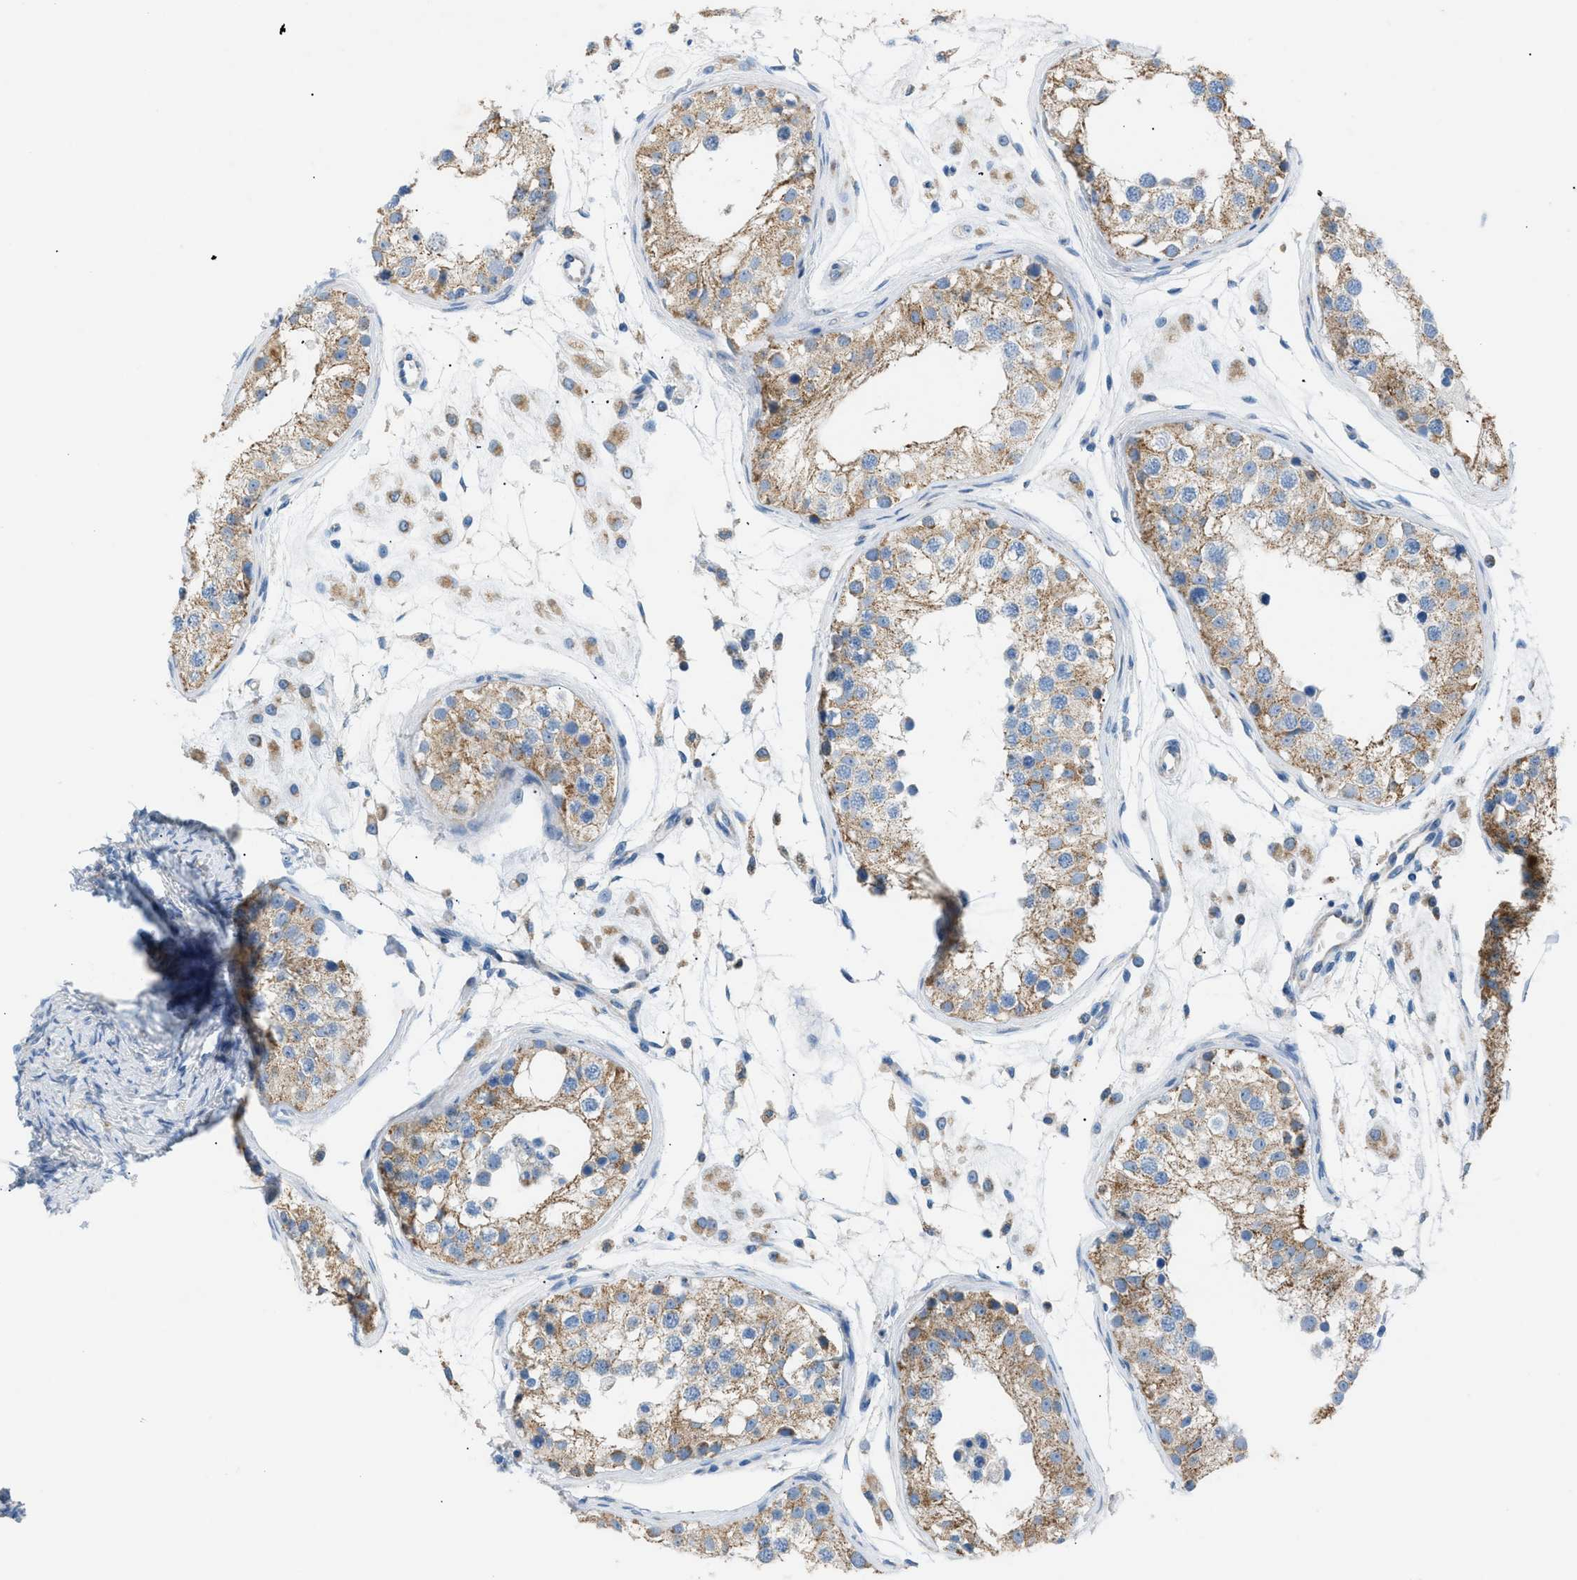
{"staining": {"intensity": "moderate", "quantity": ">75%", "location": "cytoplasmic/membranous"}, "tissue": "testis", "cell_type": "Cells in seminiferous ducts", "image_type": "normal", "snomed": [{"axis": "morphology", "description": "Normal tissue, NOS"}, {"axis": "morphology", "description": "Adenocarcinoma, metastatic, NOS"}, {"axis": "topography", "description": "Testis"}], "caption": "A medium amount of moderate cytoplasmic/membranous positivity is present in about >75% of cells in seminiferous ducts in unremarkable testis. The protein of interest is stained brown, and the nuclei are stained in blue (DAB IHC with brightfield microscopy, high magnification).", "gene": "ILDR1", "patient": {"sex": "male", "age": 26}}